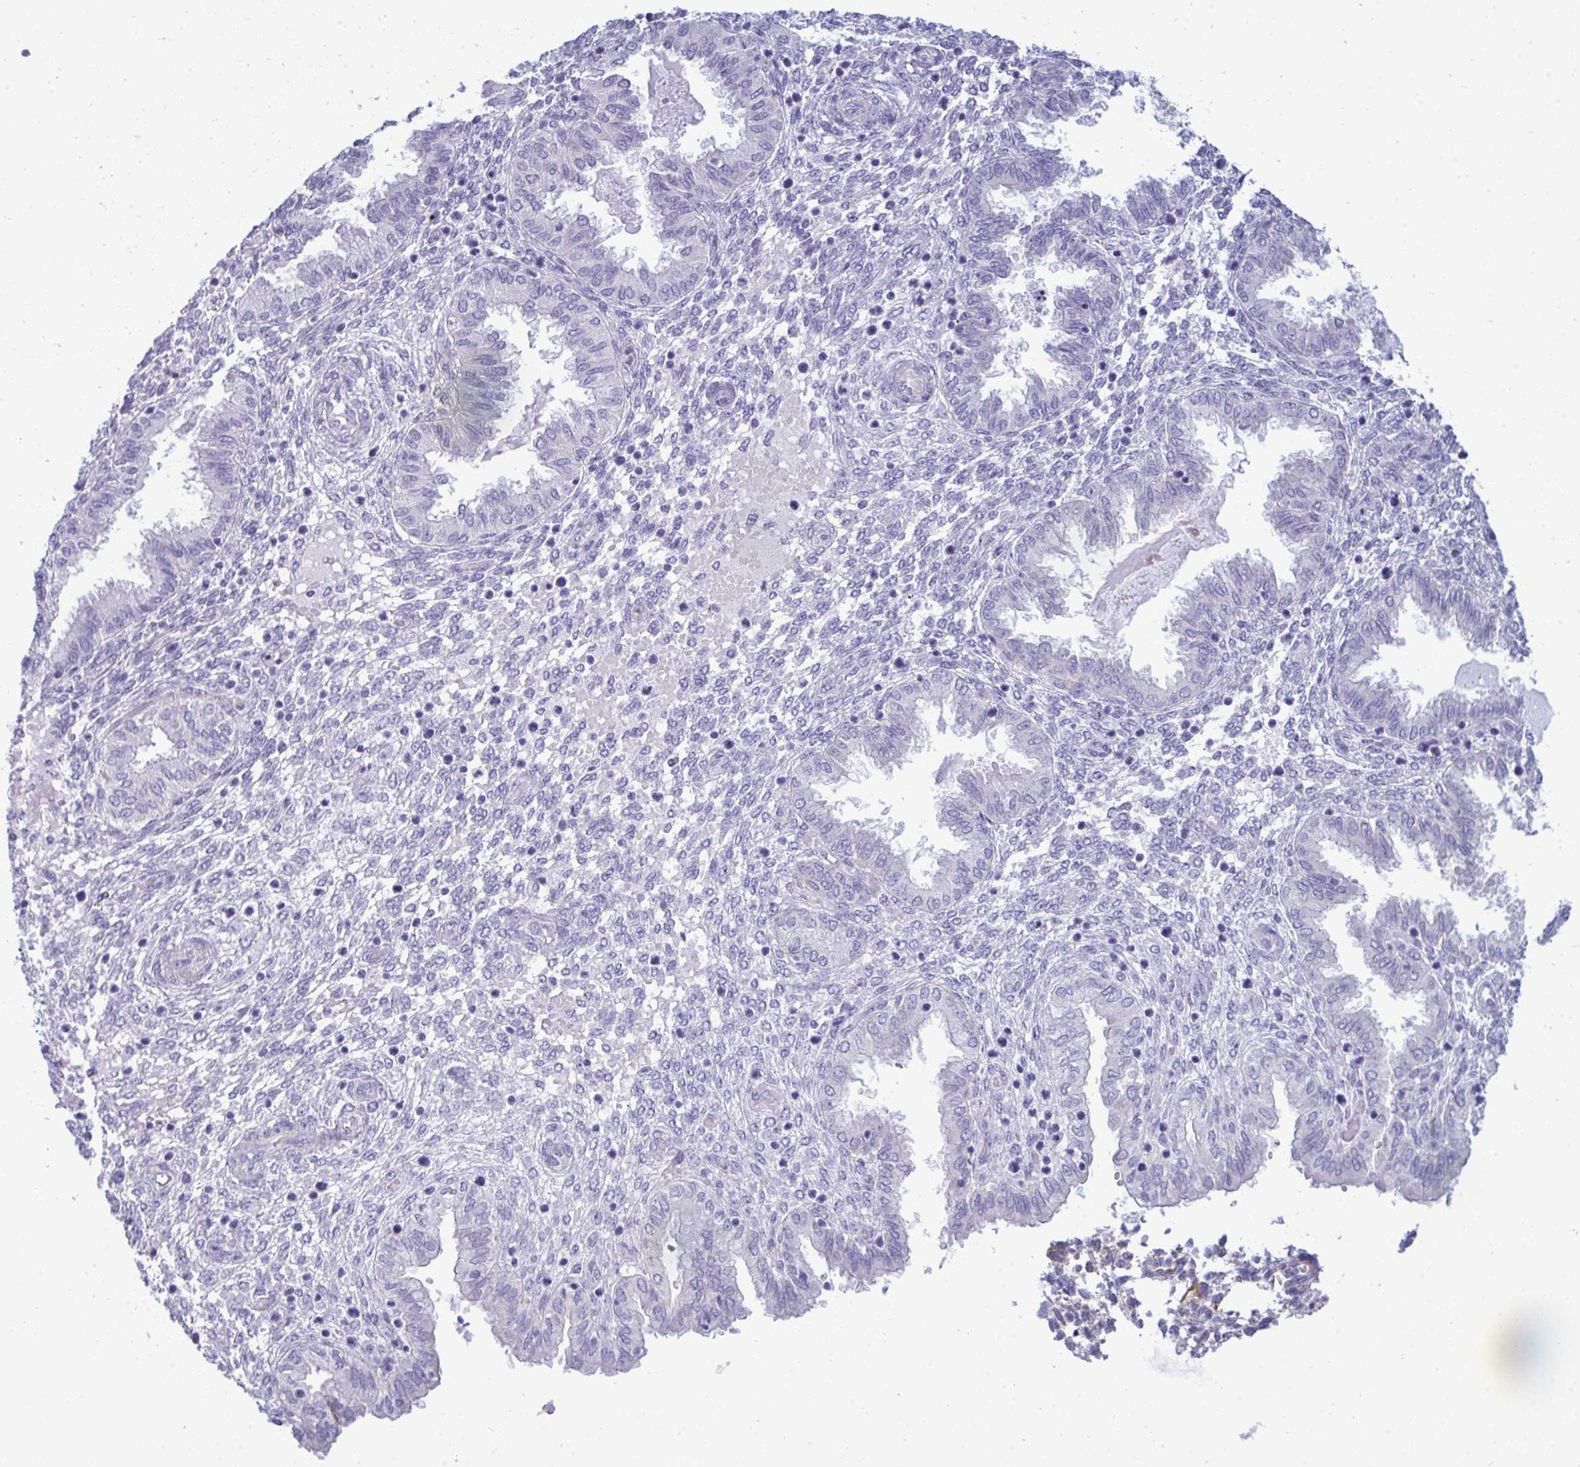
{"staining": {"intensity": "negative", "quantity": "none", "location": "none"}, "tissue": "endometrium", "cell_type": "Cells in endometrial stroma", "image_type": "normal", "snomed": [{"axis": "morphology", "description": "Normal tissue, NOS"}, {"axis": "topography", "description": "Endometrium"}], "caption": "DAB (3,3'-diaminobenzidine) immunohistochemical staining of unremarkable endometrium shows no significant positivity in cells in endometrial stroma. (DAB immunohistochemistry visualized using brightfield microscopy, high magnification).", "gene": "MYH10", "patient": {"sex": "female", "age": 33}}